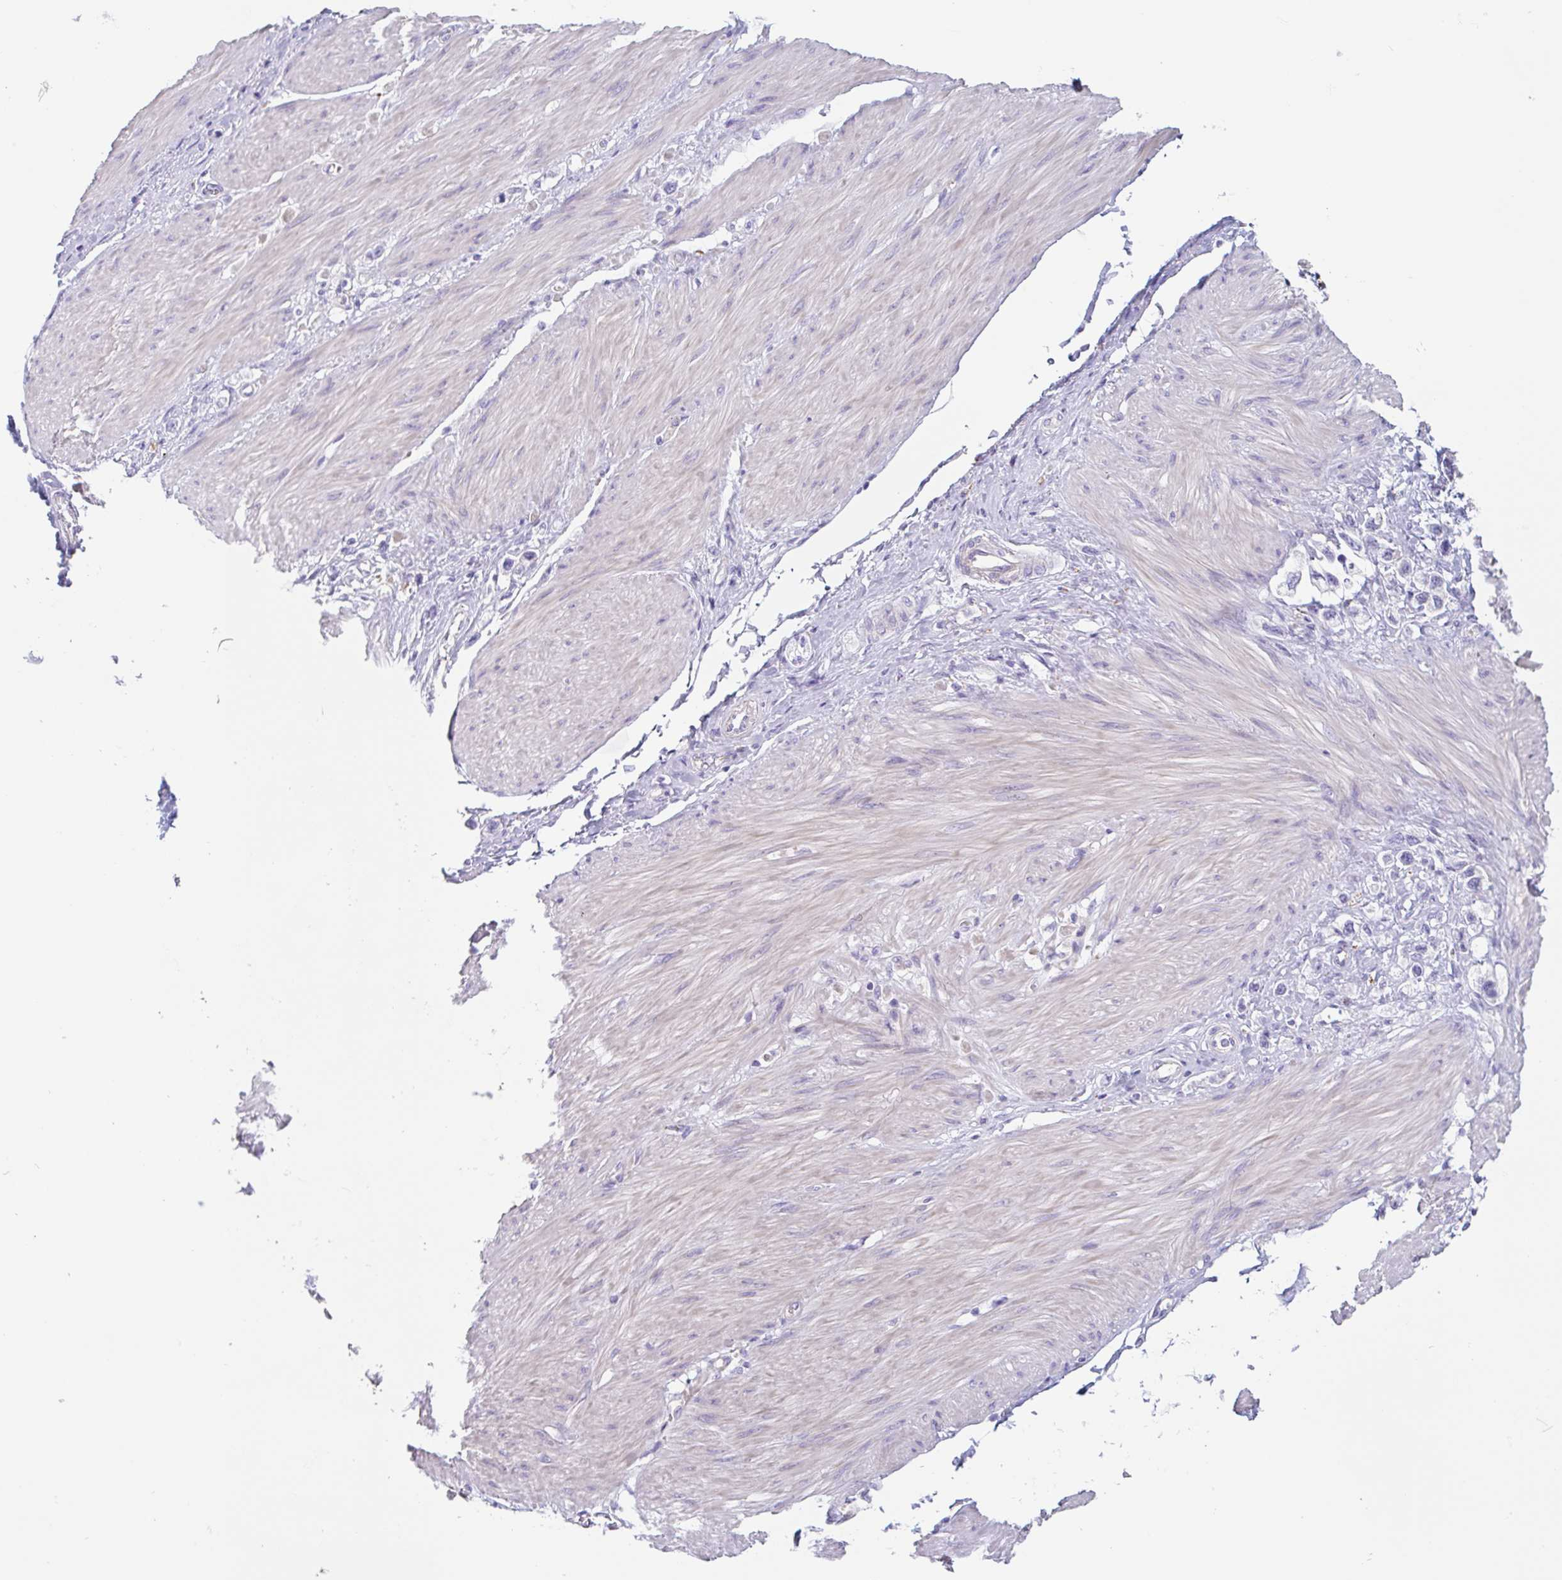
{"staining": {"intensity": "negative", "quantity": "none", "location": "none"}, "tissue": "stomach cancer", "cell_type": "Tumor cells", "image_type": "cancer", "snomed": [{"axis": "morphology", "description": "Adenocarcinoma, NOS"}, {"axis": "topography", "description": "Stomach"}], "caption": "Immunohistochemical staining of human adenocarcinoma (stomach) exhibits no significant staining in tumor cells. Brightfield microscopy of immunohistochemistry stained with DAB (3,3'-diaminobenzidine) (brown) and hematoxylin (blue), captured at high magnification.", "gene": "LENG9", "patient": {"sex": "female", "age": 65}}